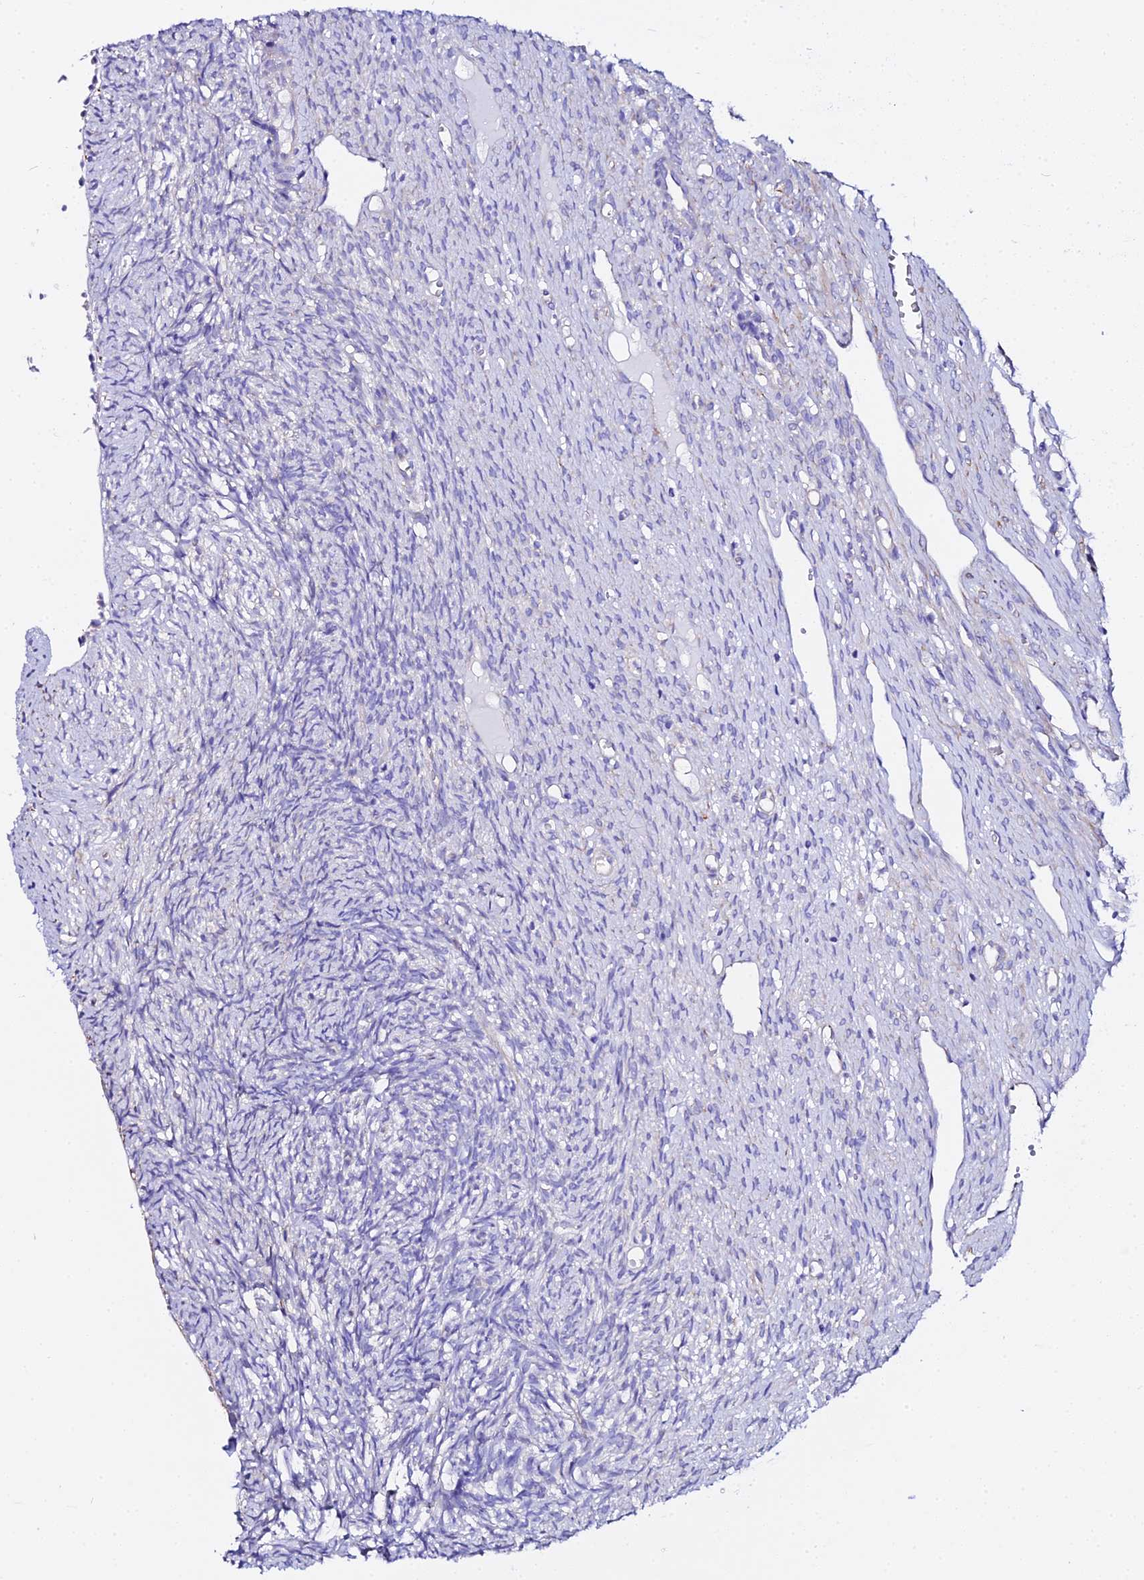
{"staining": {"intensity": "negative", "quantity": "none", "location": "none"}, "tissue": "ovary", "cell_type": "Ovarian stroma cells", "image_type": "normal", "snomed": [{"axis": "morphology", "description": "Normal tissue, NOS"}, {"axis": "topography", "description": "Ovary"}], "caption": "Human ovary stained for a protein using IHC reveals no expression in ovarian stroma cells.", "gene": "CFAP45", "patient": {"sex": "female", "age": 51}}